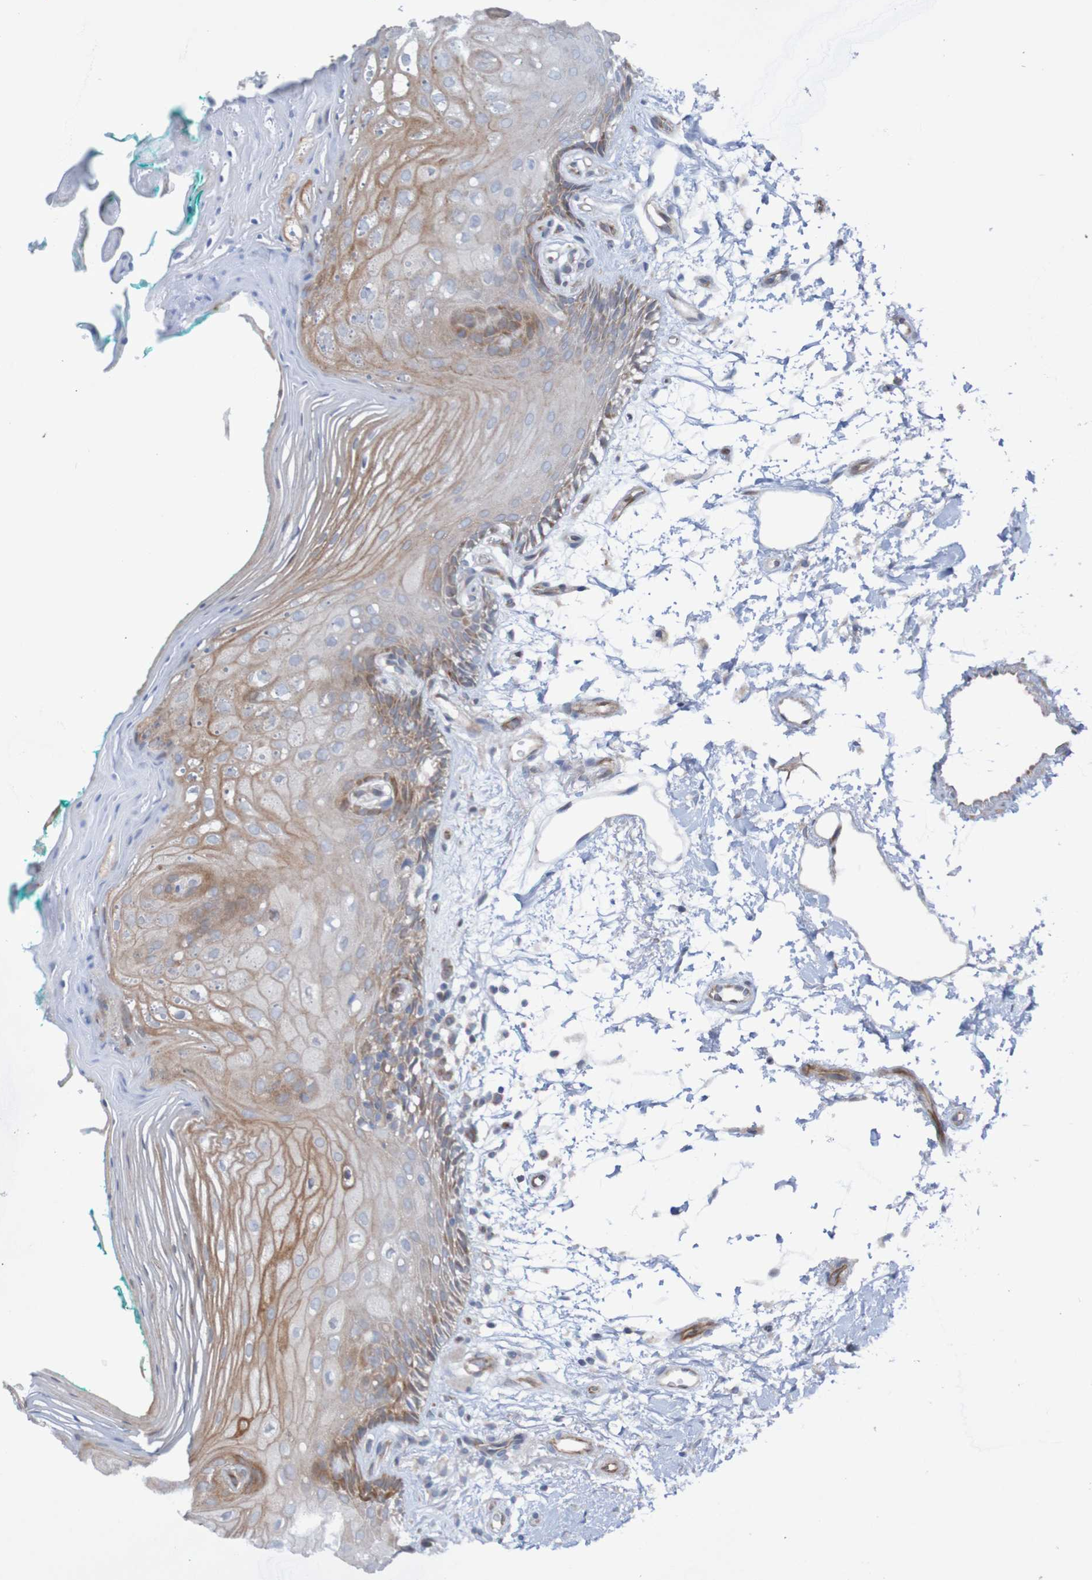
{"staining": {"intensity": "moderate", "quantity": ">75%", "location": "cytoplasmic/membranous"}, "tissue": "oral mucosa", "cell_type": "Squamous epithelial cells", "image_type": "normal", "snomed": [{"axis": "morphology", "description": "Normal tissue, NOS"}, {"axis": "topography", "description": "Skeletal muscle"}, {"axis": "topography", "description": "Oral tissue"}, {"axis": "topography", "description": "Peripheral nerve tissue"}], "caption": "Protein analysis of normal oral mucosa reveals moderate cytoplasmic/membranous expression in about >75% of squamous epithelial cells. (brown staining indicates protein expression, while blue staining denotes nuclei).", "gene": "ANGPT4", "patient": {"sex": "female", "age": 84}}